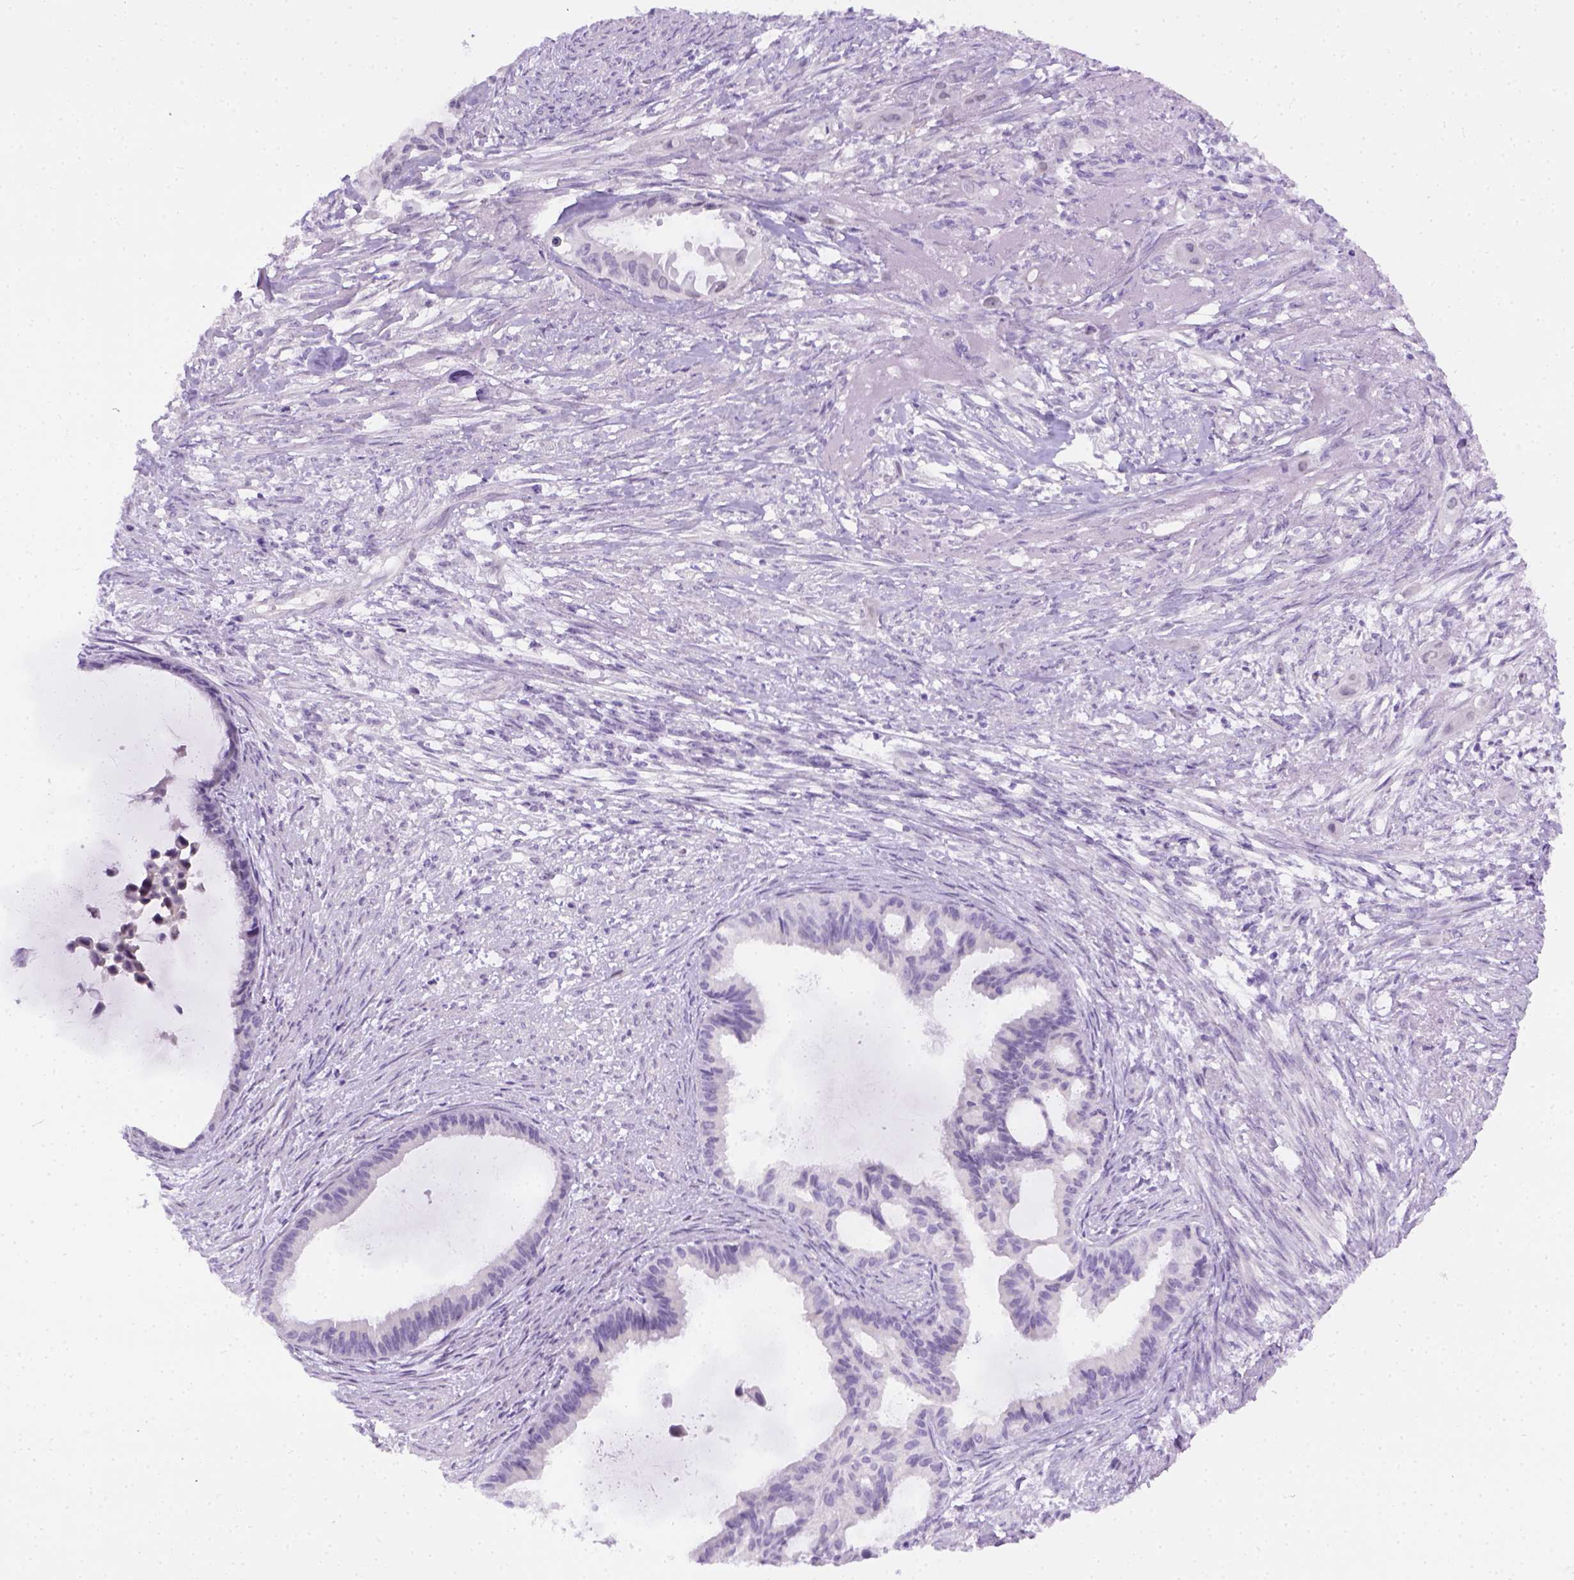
{"staining": {"intensity": "negative", "quantity": "none", "location": "none"}, "tissue": "endometrial cancer", "cell_type": "Tumor cells", "image_type": "cancer", "snomed": [{"axis": "morphology", "description": "Adenocarcinoma, NOS"}, {"axis": "topography", "description": "Endometrium"}], "caption": "The photomicrograph displays no staining of tumor cells in endometrial cancer.", "gene": "FAM184B", "patient": {"sex": "female", "age": 86}}